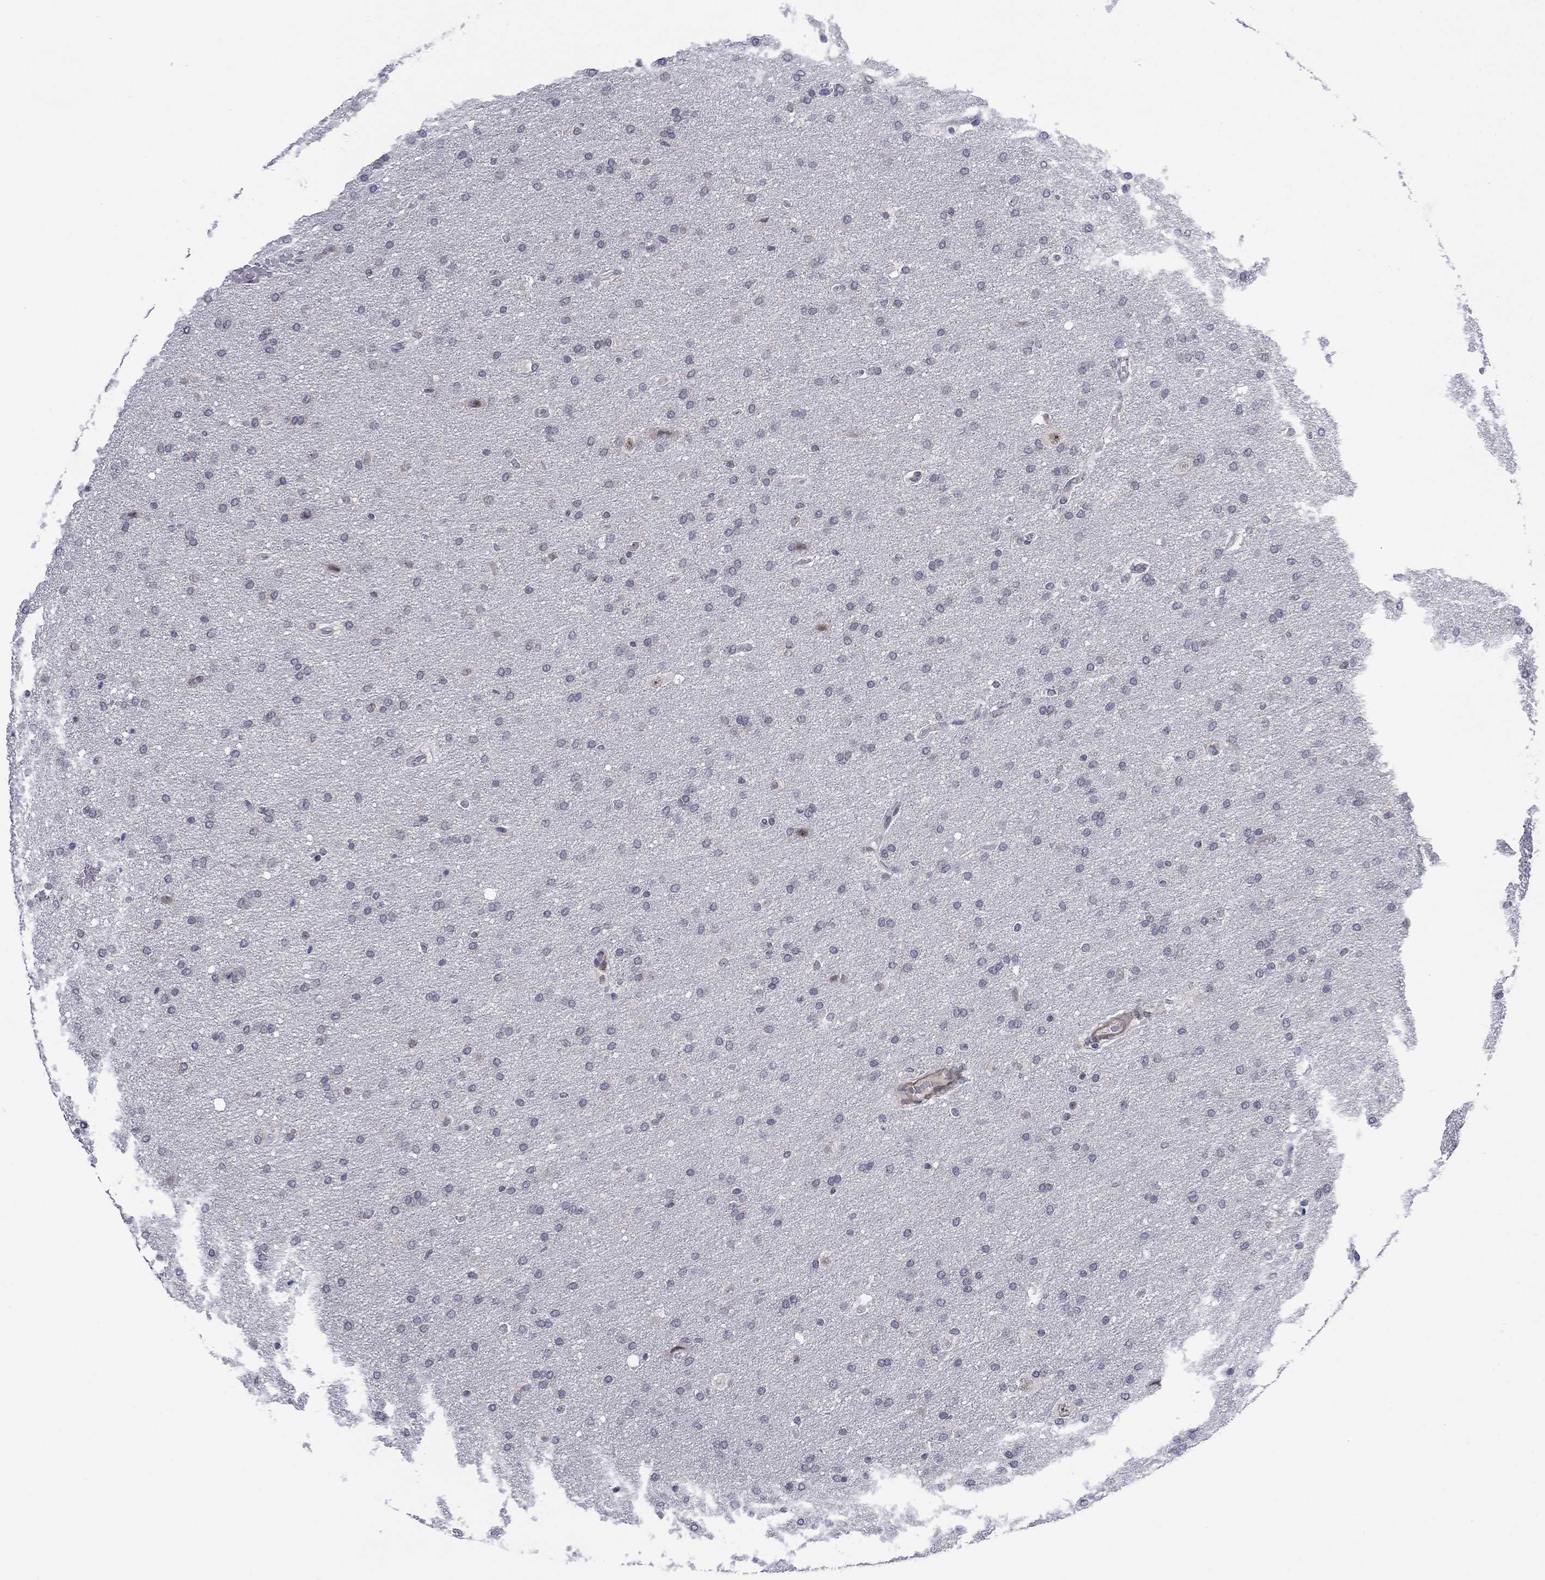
{"staining": {"intensity": "negative", "quantity": "none", "location": "none"}, "tissue": "glioma", "cell_type": "Tumor cells", "image_type": "cancer", "snomed": [{"axis": "morphology", "description": "Glioma, malignant, Low grade"}, {"axis": "topography", "description": "Brain"}], "caption": "Tumor cells show no significant staining in malignant glioma (low-grade).", "gene": "MTRFR", "patient": {"sex": "female", "age": 37}}